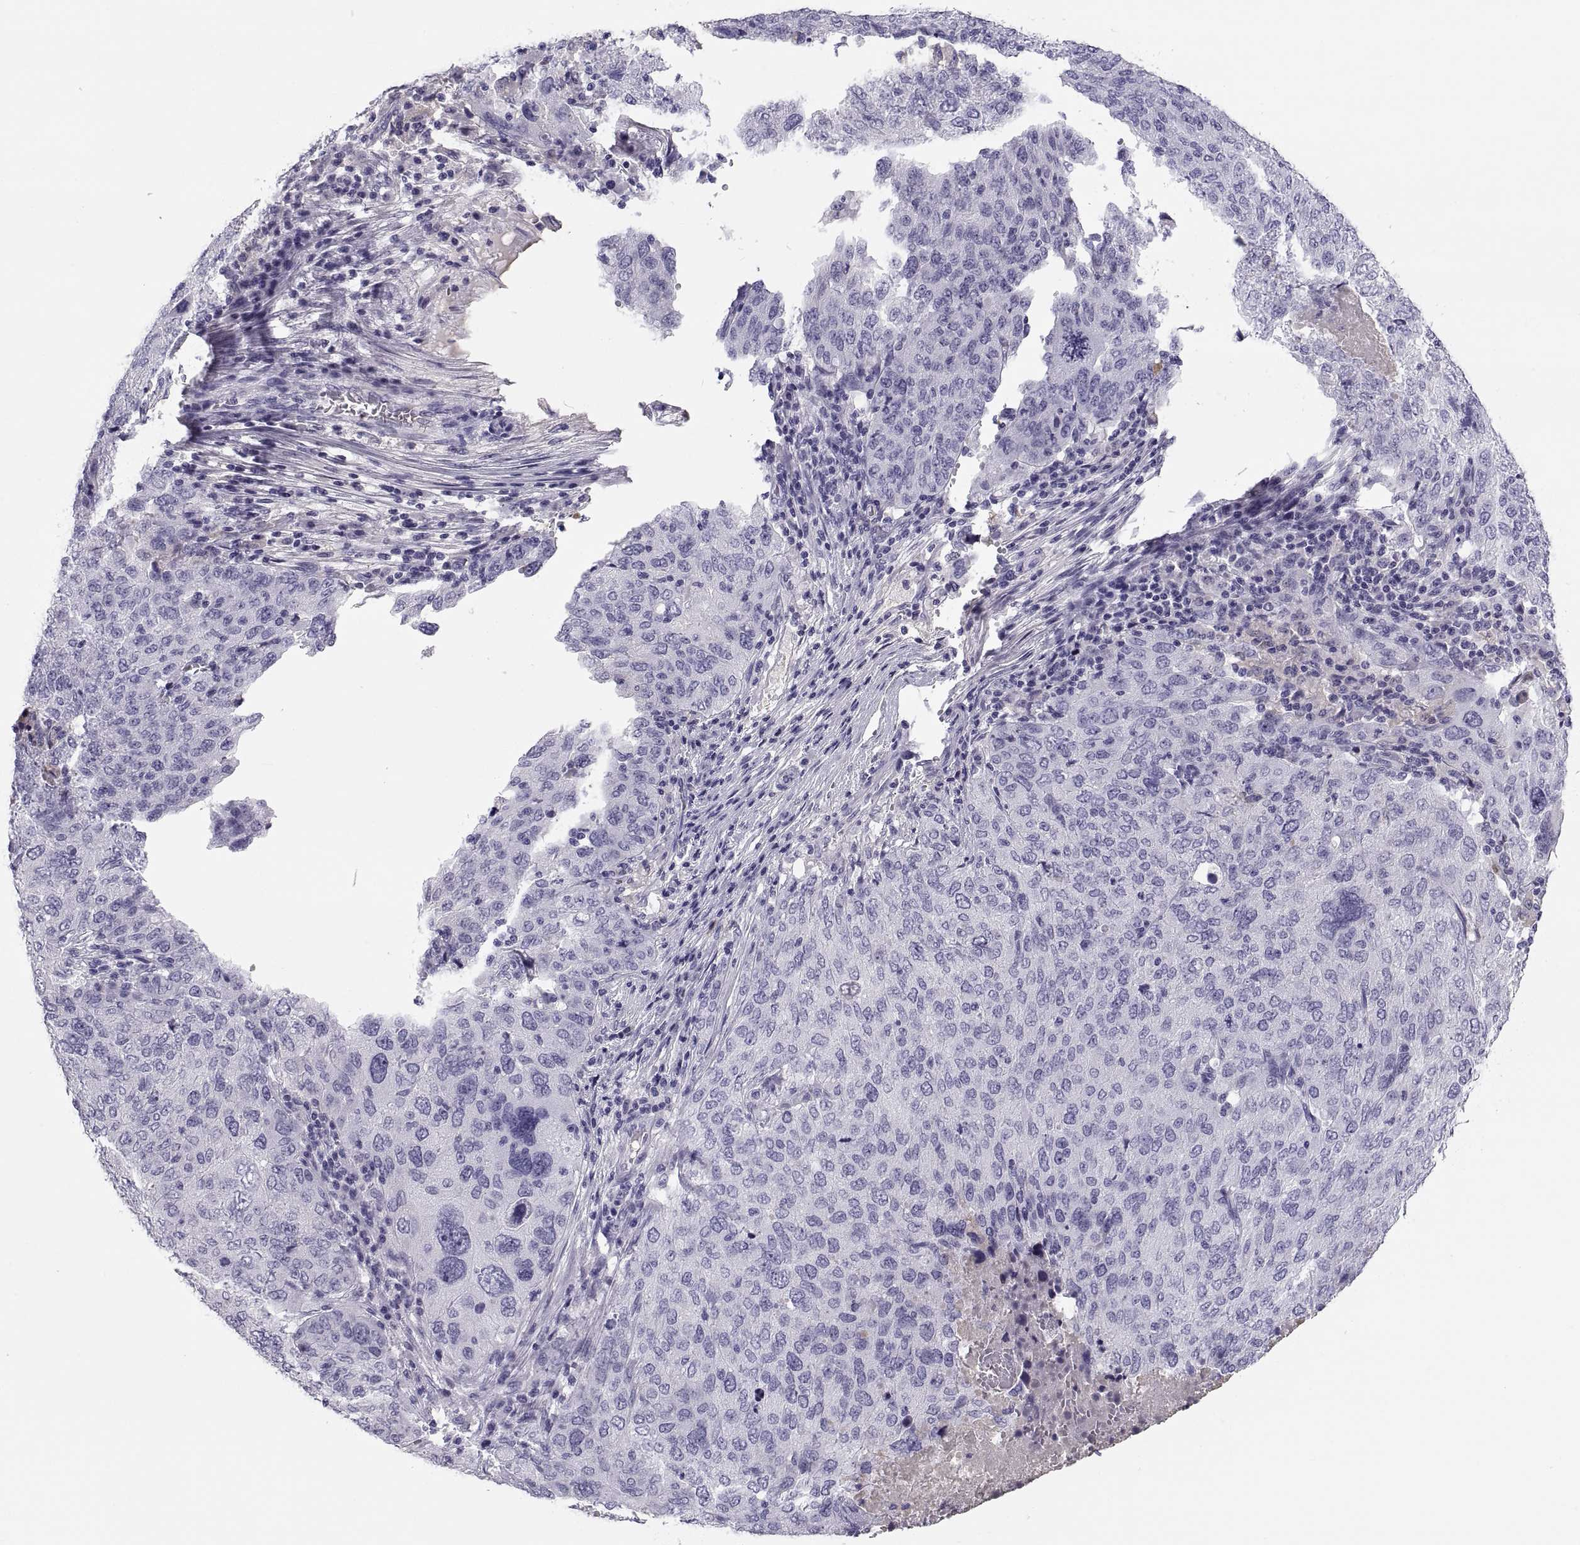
{"staining": {"intensity": "negative", "quantity": "none", "location": "none"}, "tissue": "ovarian cancer", "cell_type": "Tumor cells", "image_type": "cancer", "snomed": [{"axis": "morphology", "description": "Carcinoma, endometroid"}, {"axis": "topography", "description": "Ovary"}], "caption": "A histopathology image of endometroid carcinoma (ovarian) stained for a protein reveals no brown staining in tumor cells. (DAB (3,3'-diaminobenzidine) IHC, high magnification).", "gene": "MAGEB2", "patient": {"sex": "female", "age": 58}}